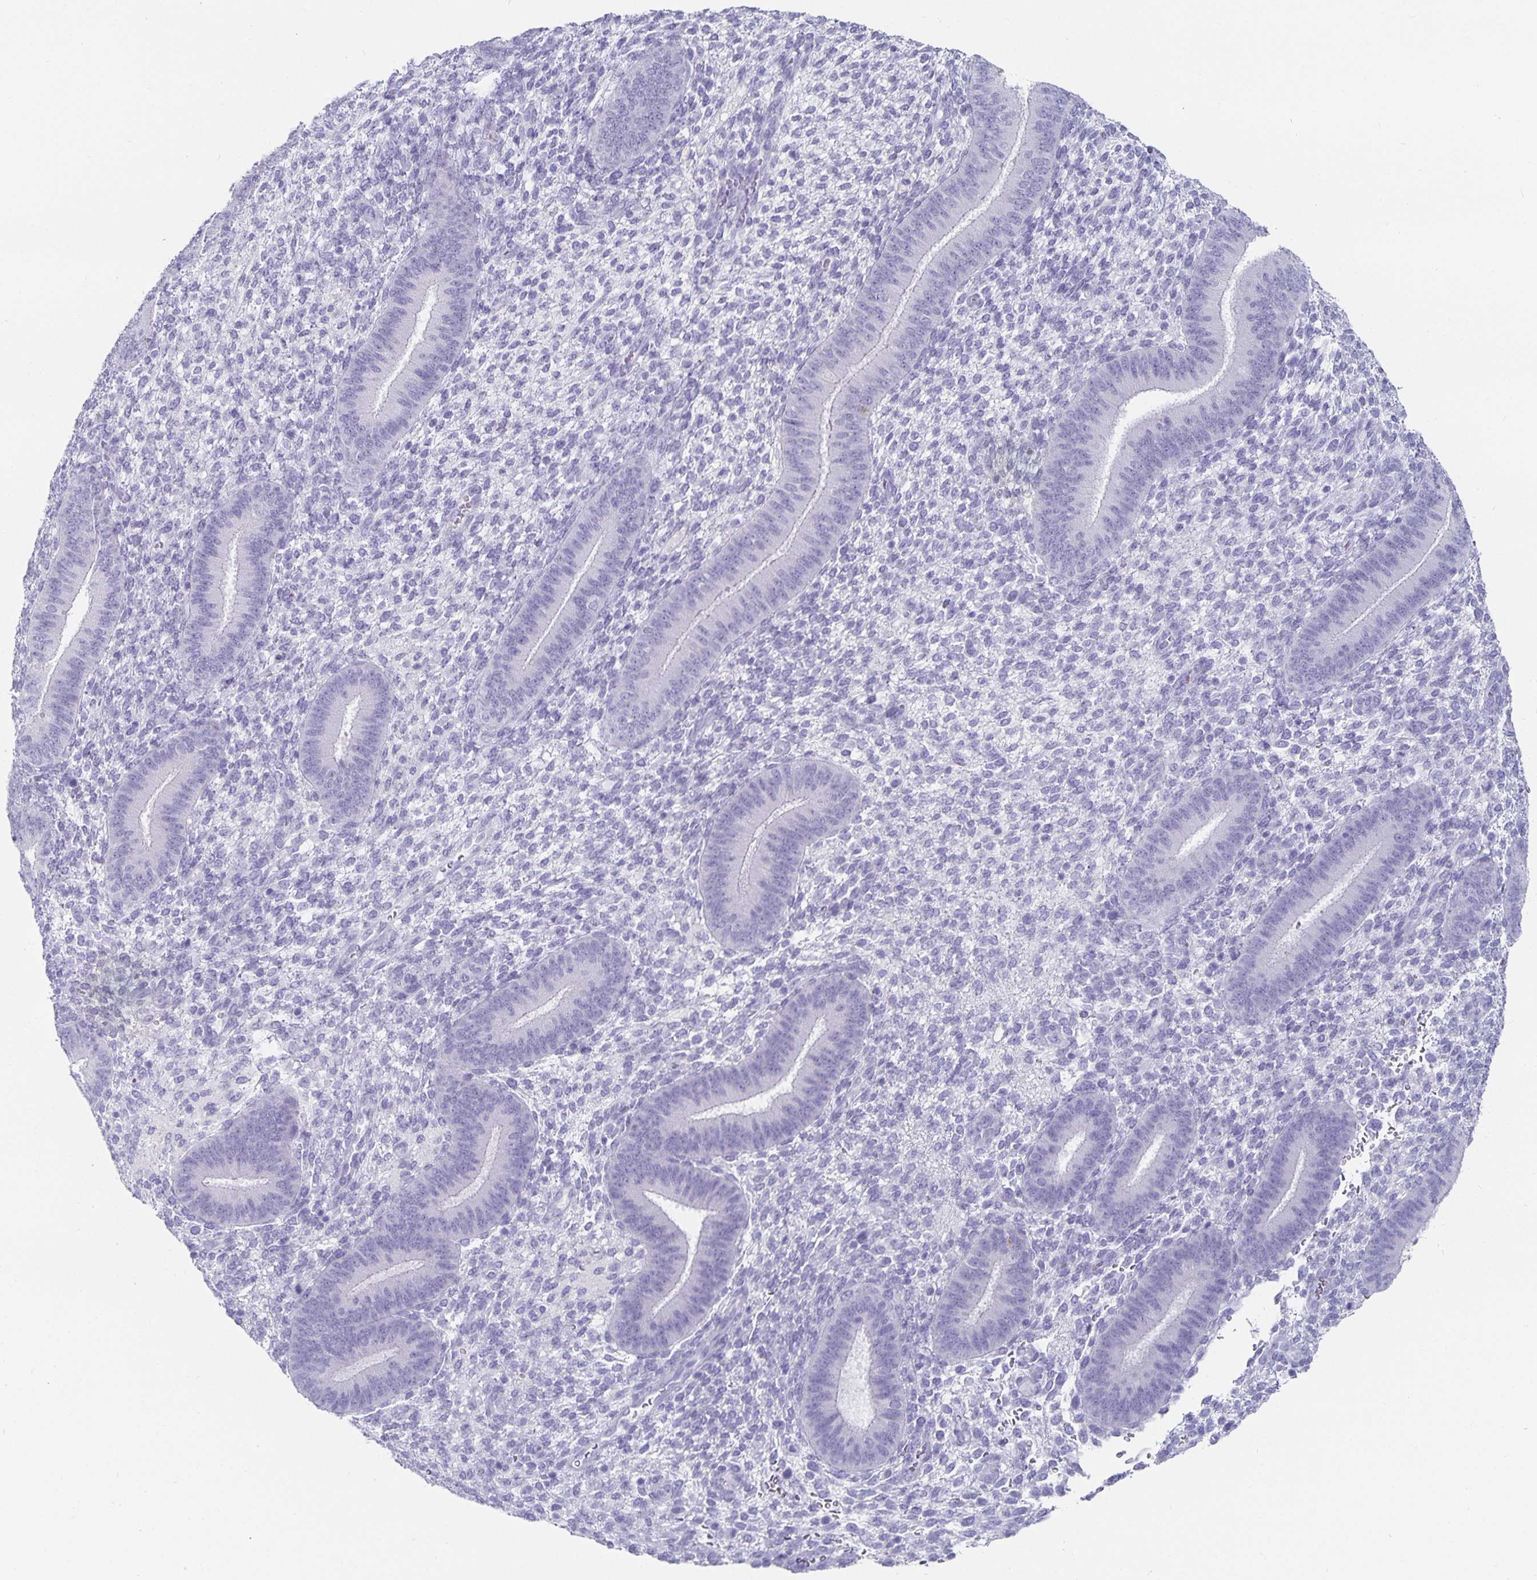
{"staining": {"intensity": "negative", "quantity": "none", "location": "none"}, "tissue": "endometrium", "cell_type": "Cells in endometrial stroma", "image_type": "normal", "snomed": [{"axis": "morphology", "description": "Normal tissue, NOS"}, {"axis": "topography", "description": "Endometrium"}], "caption": "Immunohistochemical staining of normal human endometrium displays no significant positivity in cells in endometrial stroma.", "gene": "CHGA", "patient": {"sex": "female", "age": 39}}